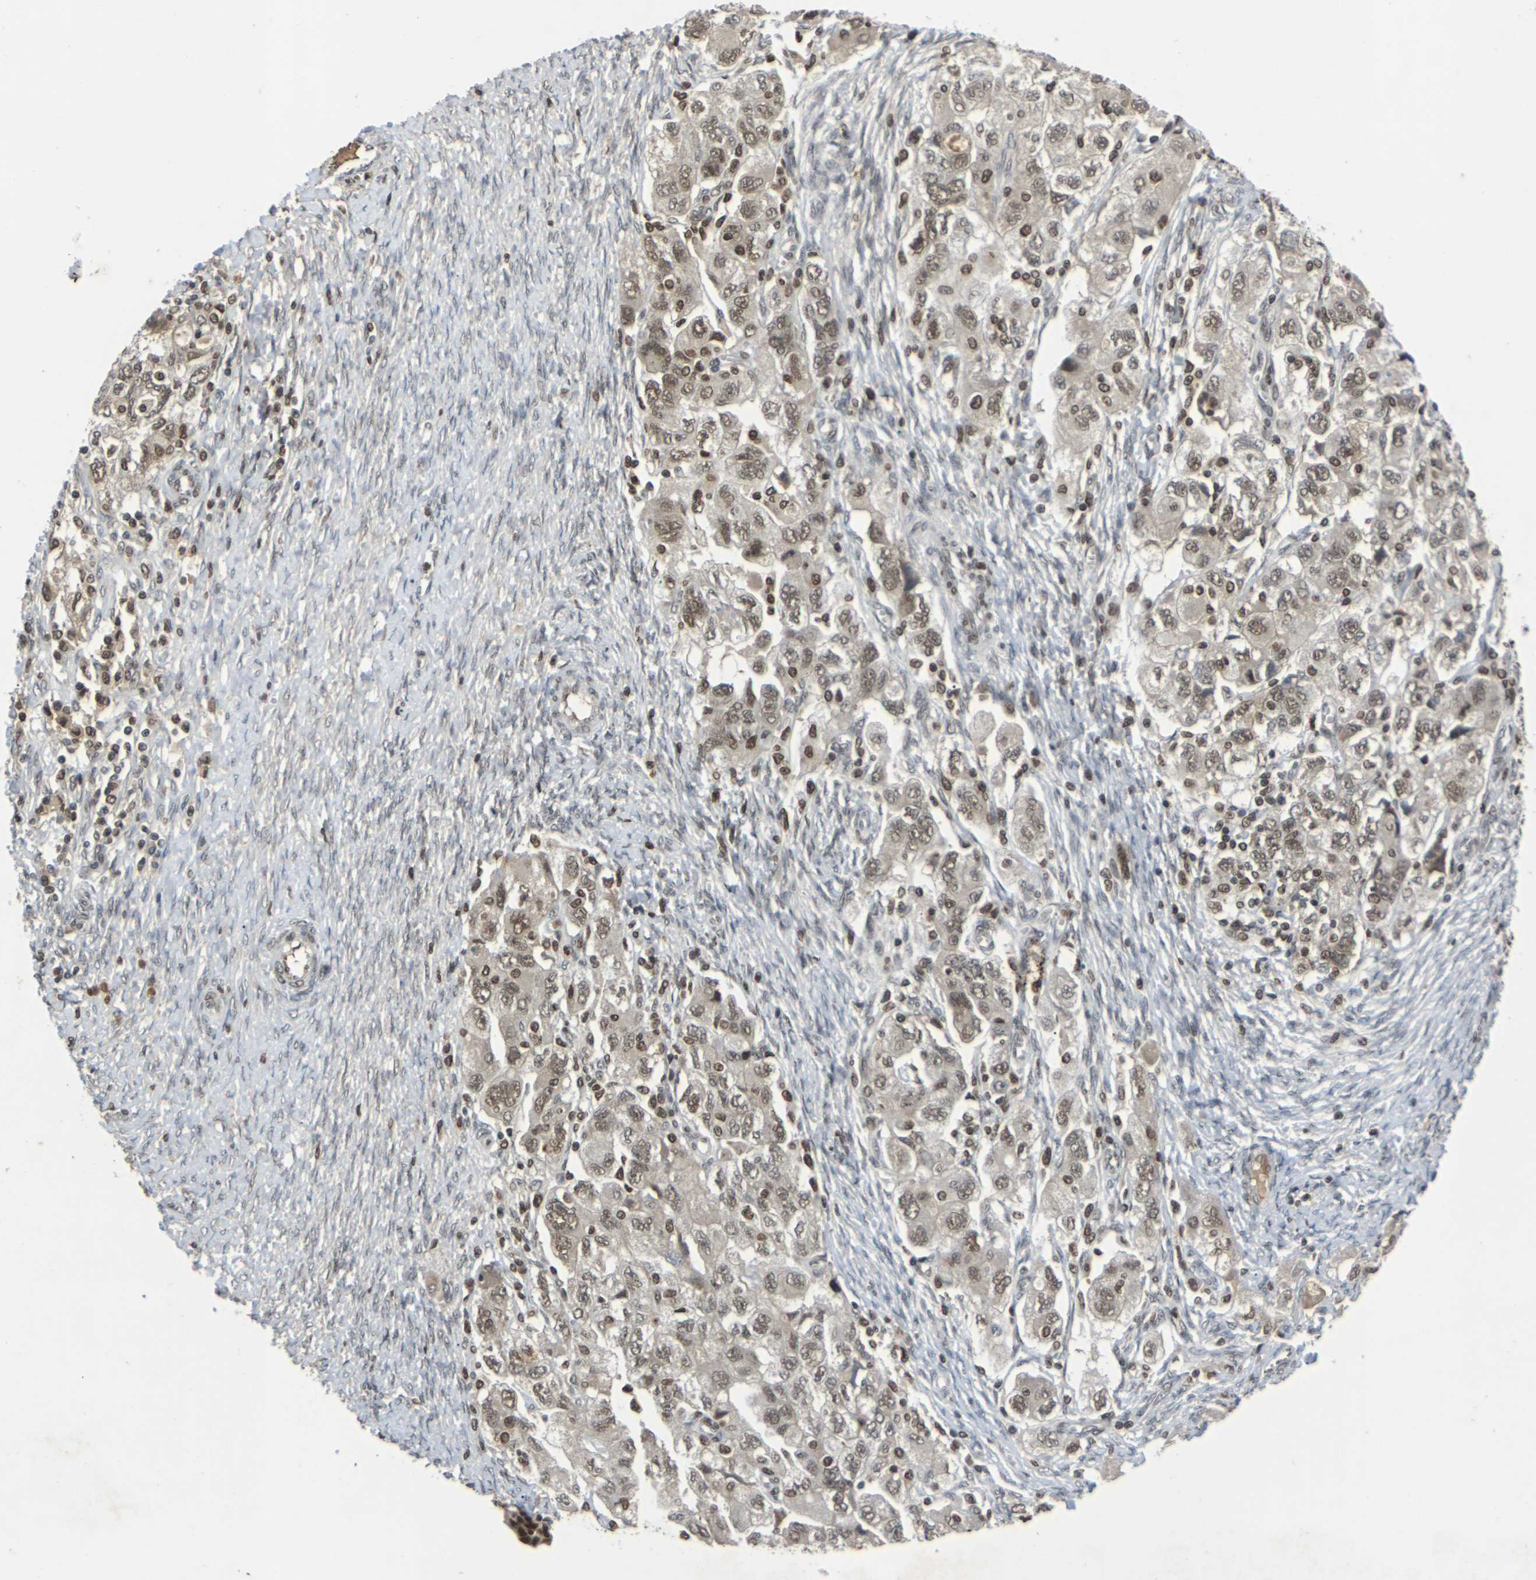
{"staining": {"intensity": "moderate", "quantity": ">75%", "location": "cytoplasmic/membranous,nuclear"}, "tissue": "ovarian cancer", "cell_type": "Tumor cells", "image_type": "cancer", "snomed": [{"axis": "morphology", "description": "Carcinoma, NOS"}, {"axis": "morphology", "description": "Cystadenocarcinoma, serous, NOS"}, {"axis": "topography", "description": "Ovary"}], "caption": "Immunohistochemical staining of human ovarian cancer (serous cystadenocarcinoma) shows medium levels of moderate cytoplasmic/membranous and nuclear expression in about >75% of tumor cells.", "gene": "NELFA", "patient": {"sex": "female", "age": 69}}